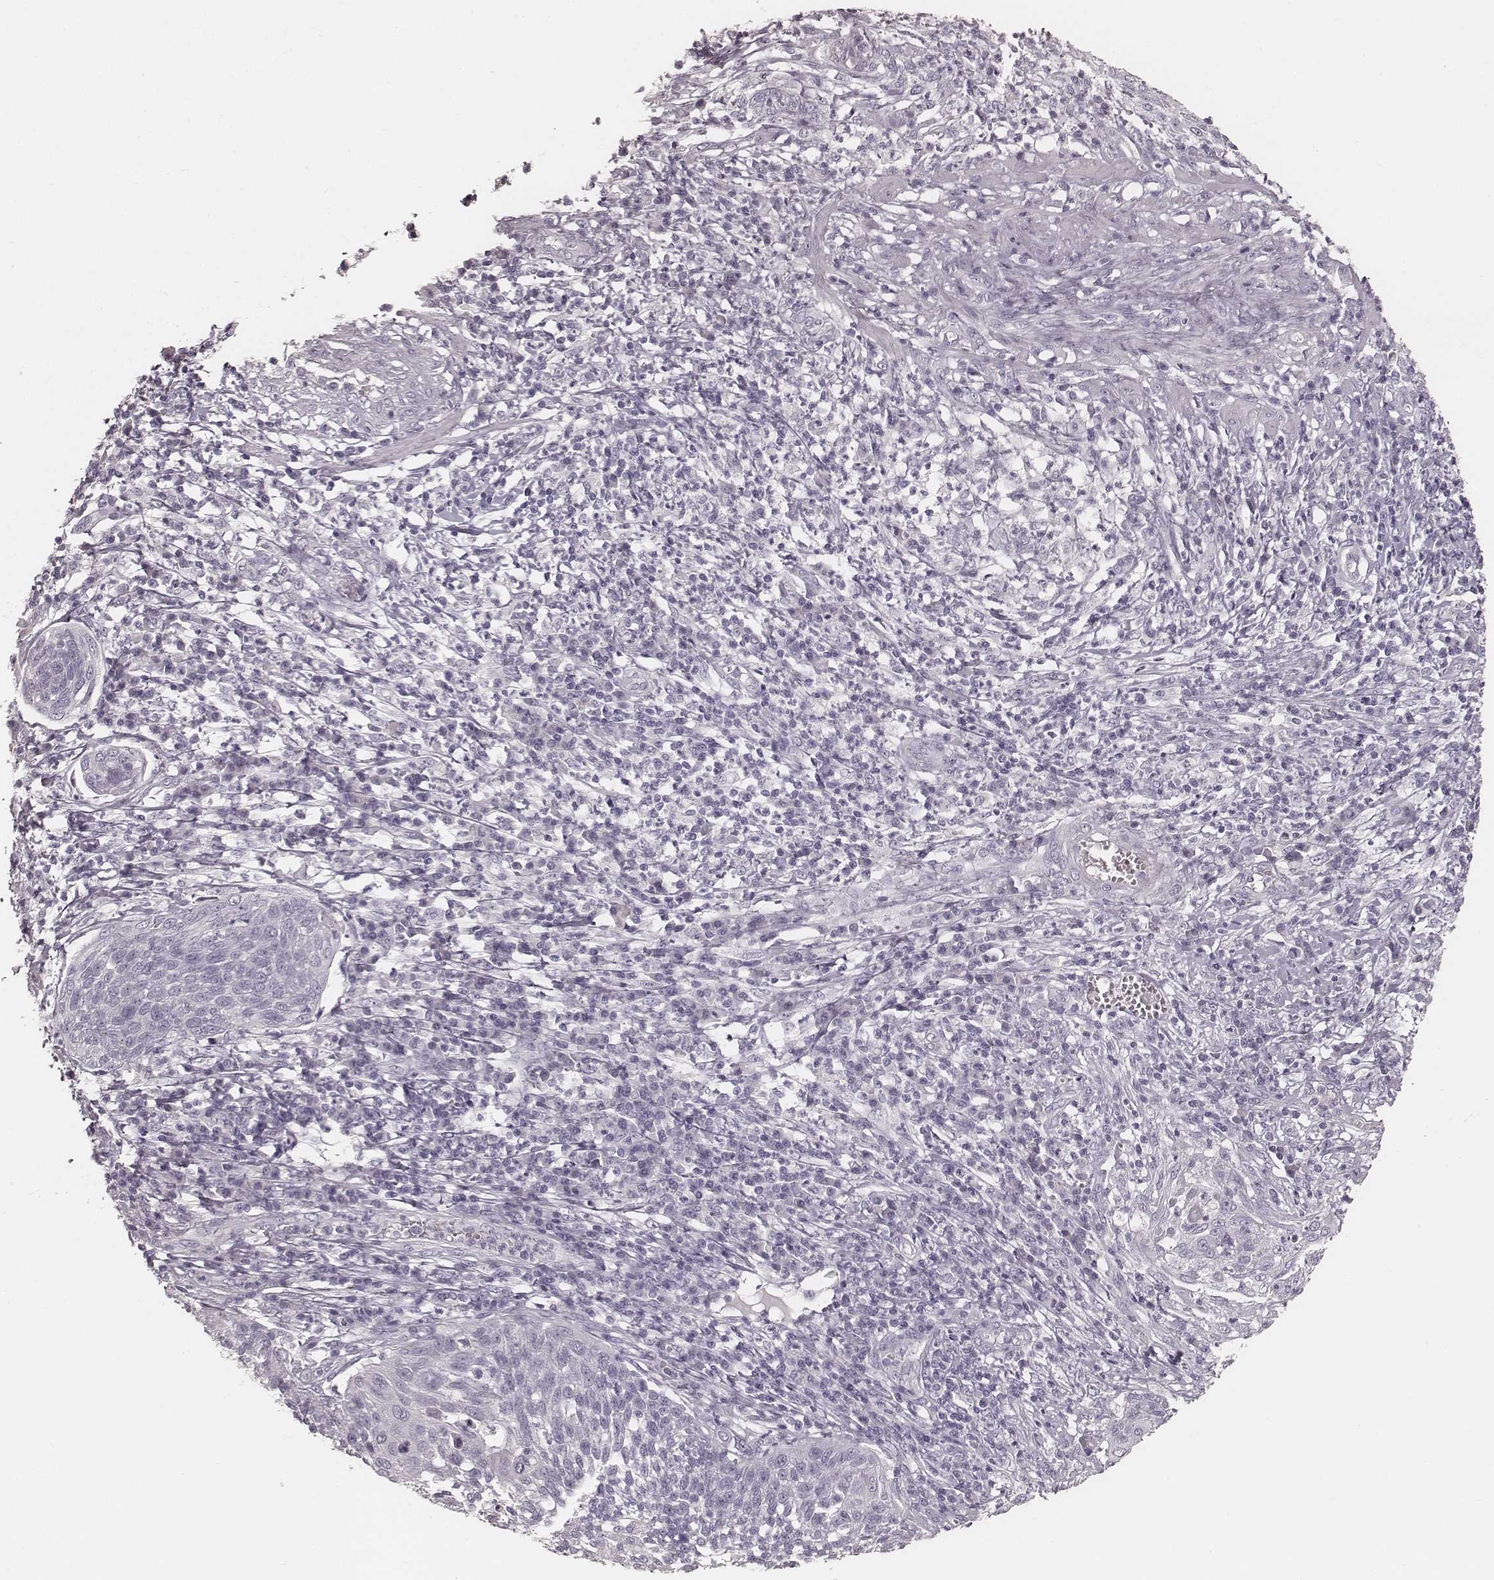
{"staining": {"intensity": "negative", "quantity": "none", "location": "none"}, "tissue": "cervical cancer", "cell_type": "Tumor cells", "image_type": "cancer", "snomed": [{"axis": "morphology", "description": "Squamous cell carcinoma, NOS"}, {"axis": "topography", "description": "Cervix"}], "caption": "Protein analysis of cervical squamous cell carcinoma shows no significant positivity in tumor cells.", "gene": "KRT26", "patient": {"sex": "female", "age": 34}}